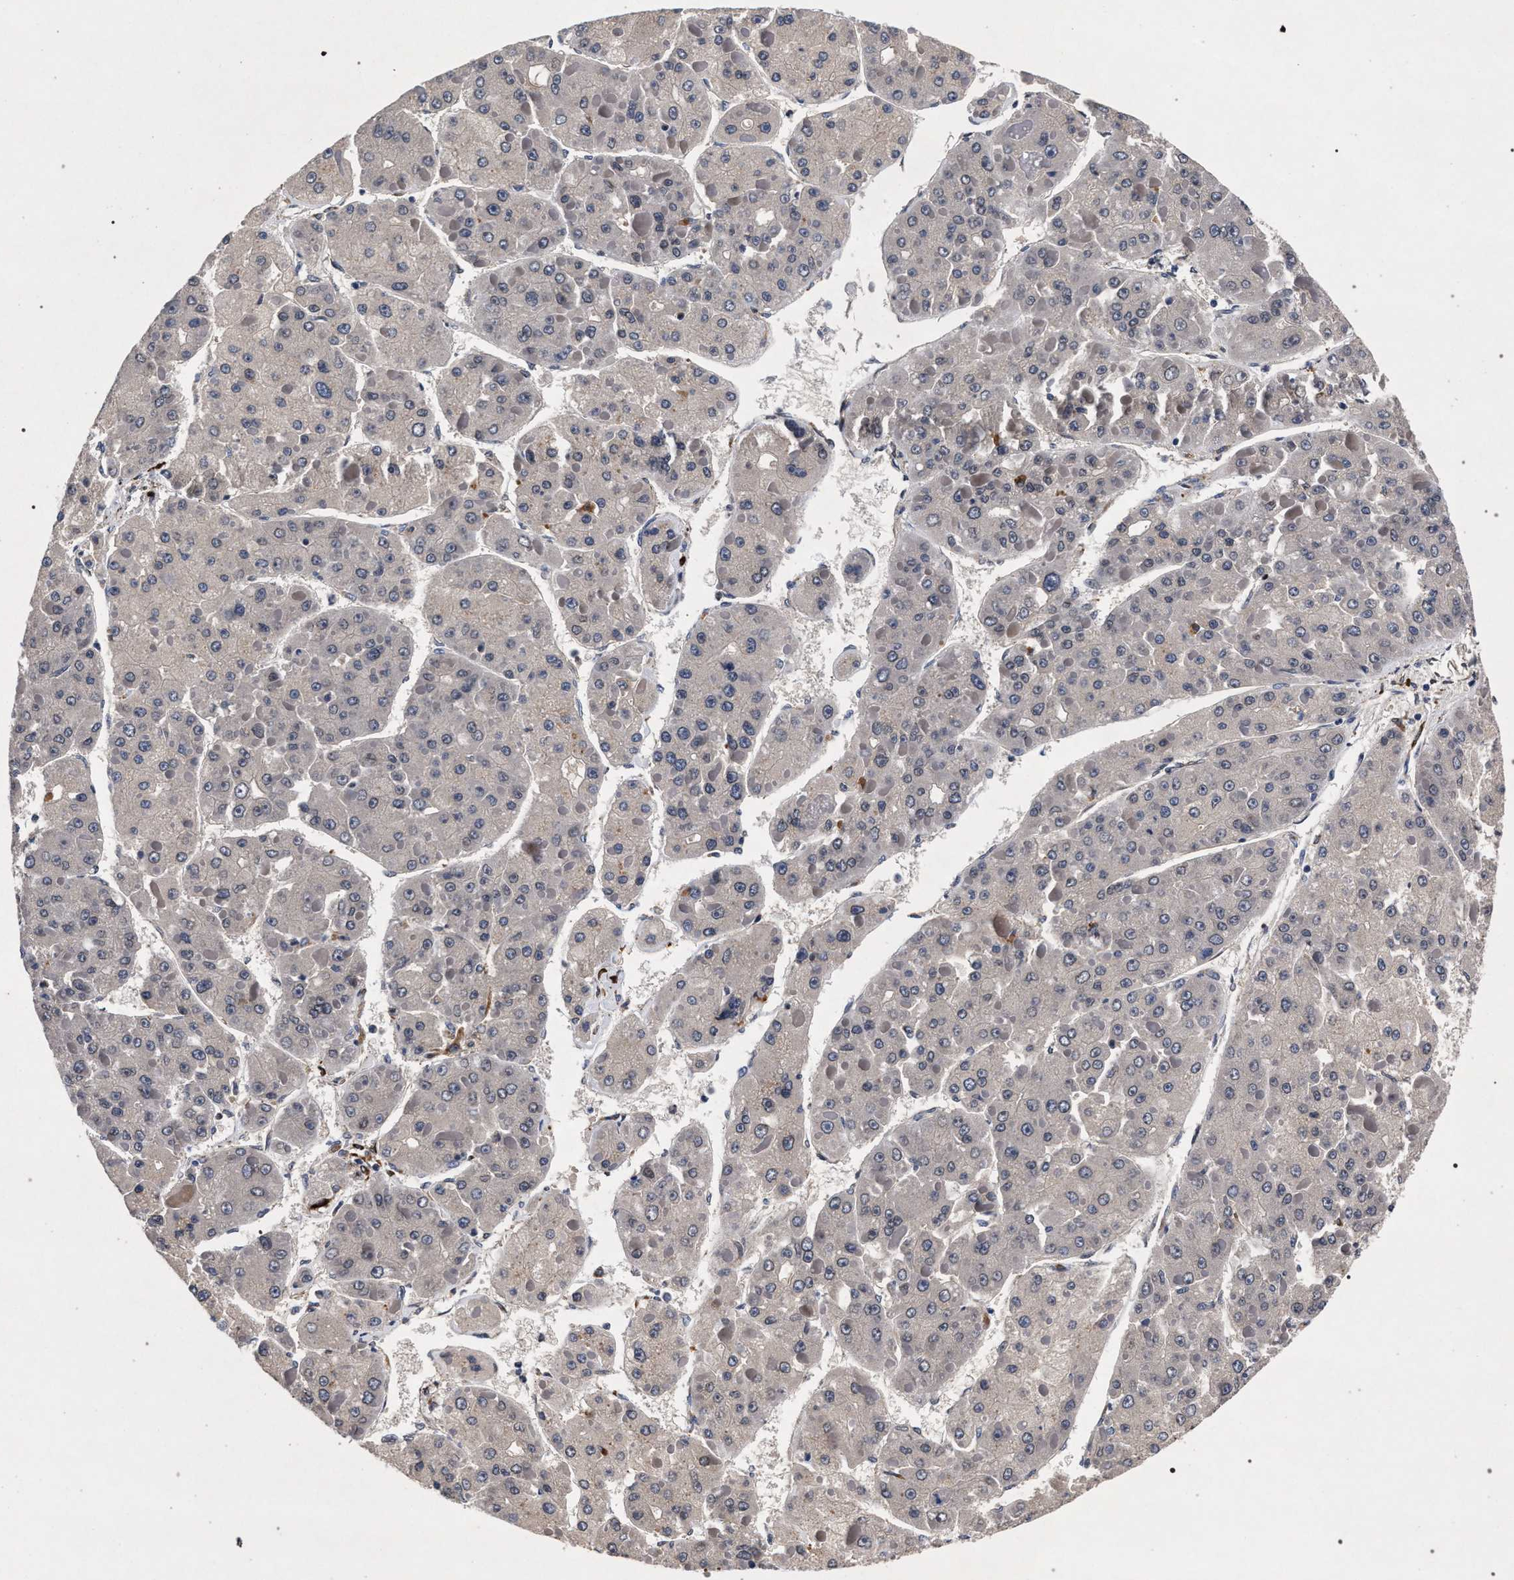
{"staining": {"intensity": "negative", "quantity": "none", "location": "none"}, "tissue": "liver cancer", "cell_type": "Tumor cells", "image_type": "cancer", "snomed": [{"axis": "morphology", "description": "Carcinoma, Hepatocellular, NOS"}, {"axis": "topography", "description": "Liver"}], "caption": "This is an IHC micrograph of human liver cancer (hepatocellular carcinoma). There is no staining in tumor cells.", "gene": "NEK7", "patient": {"sex": "female", "age": 73}}